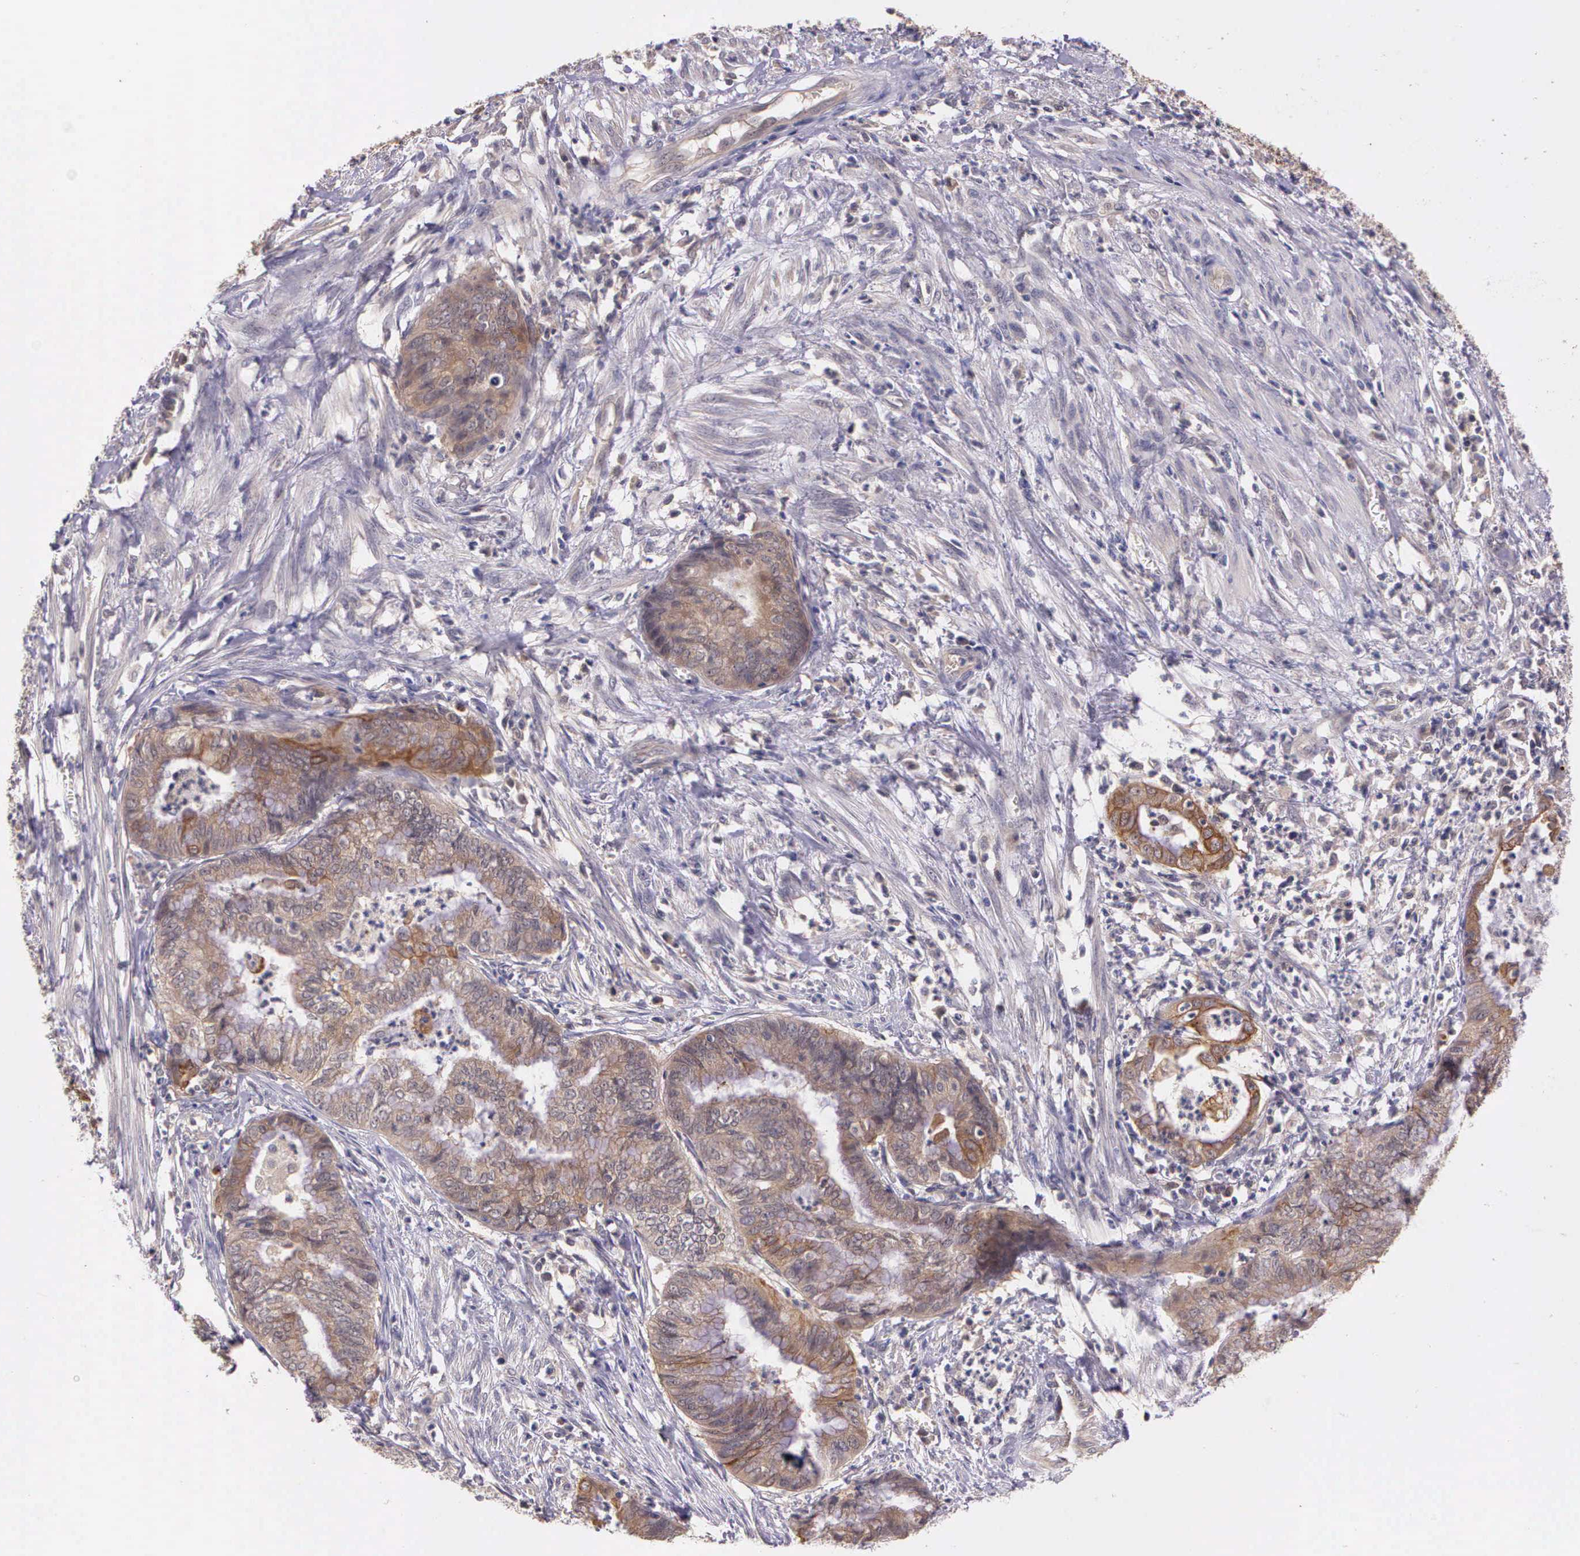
{"staining": {"intensity": "weak", "quantity": ">75%", "location": "cytoplasmic/membranous"}, "tissue": "endometrial cancer", "cell_type": "Tumor cells", "image_type": "cancer", "snomed": [{"axis": "morphology", "description": "Necrosis, NOS"}, {"axis": "morphology", "description": "Adenocarcinoma, NOS"}, {"axis": "topography", "description": "Endometrium"}], "caption": "Protein expression analysis of endometrial cancer demonstrates weak cytoplasmic/membranous staining in about >75% of tumor cells.", "gene": "IGBP1", "patient": {"sex": "female", "age": 79}}